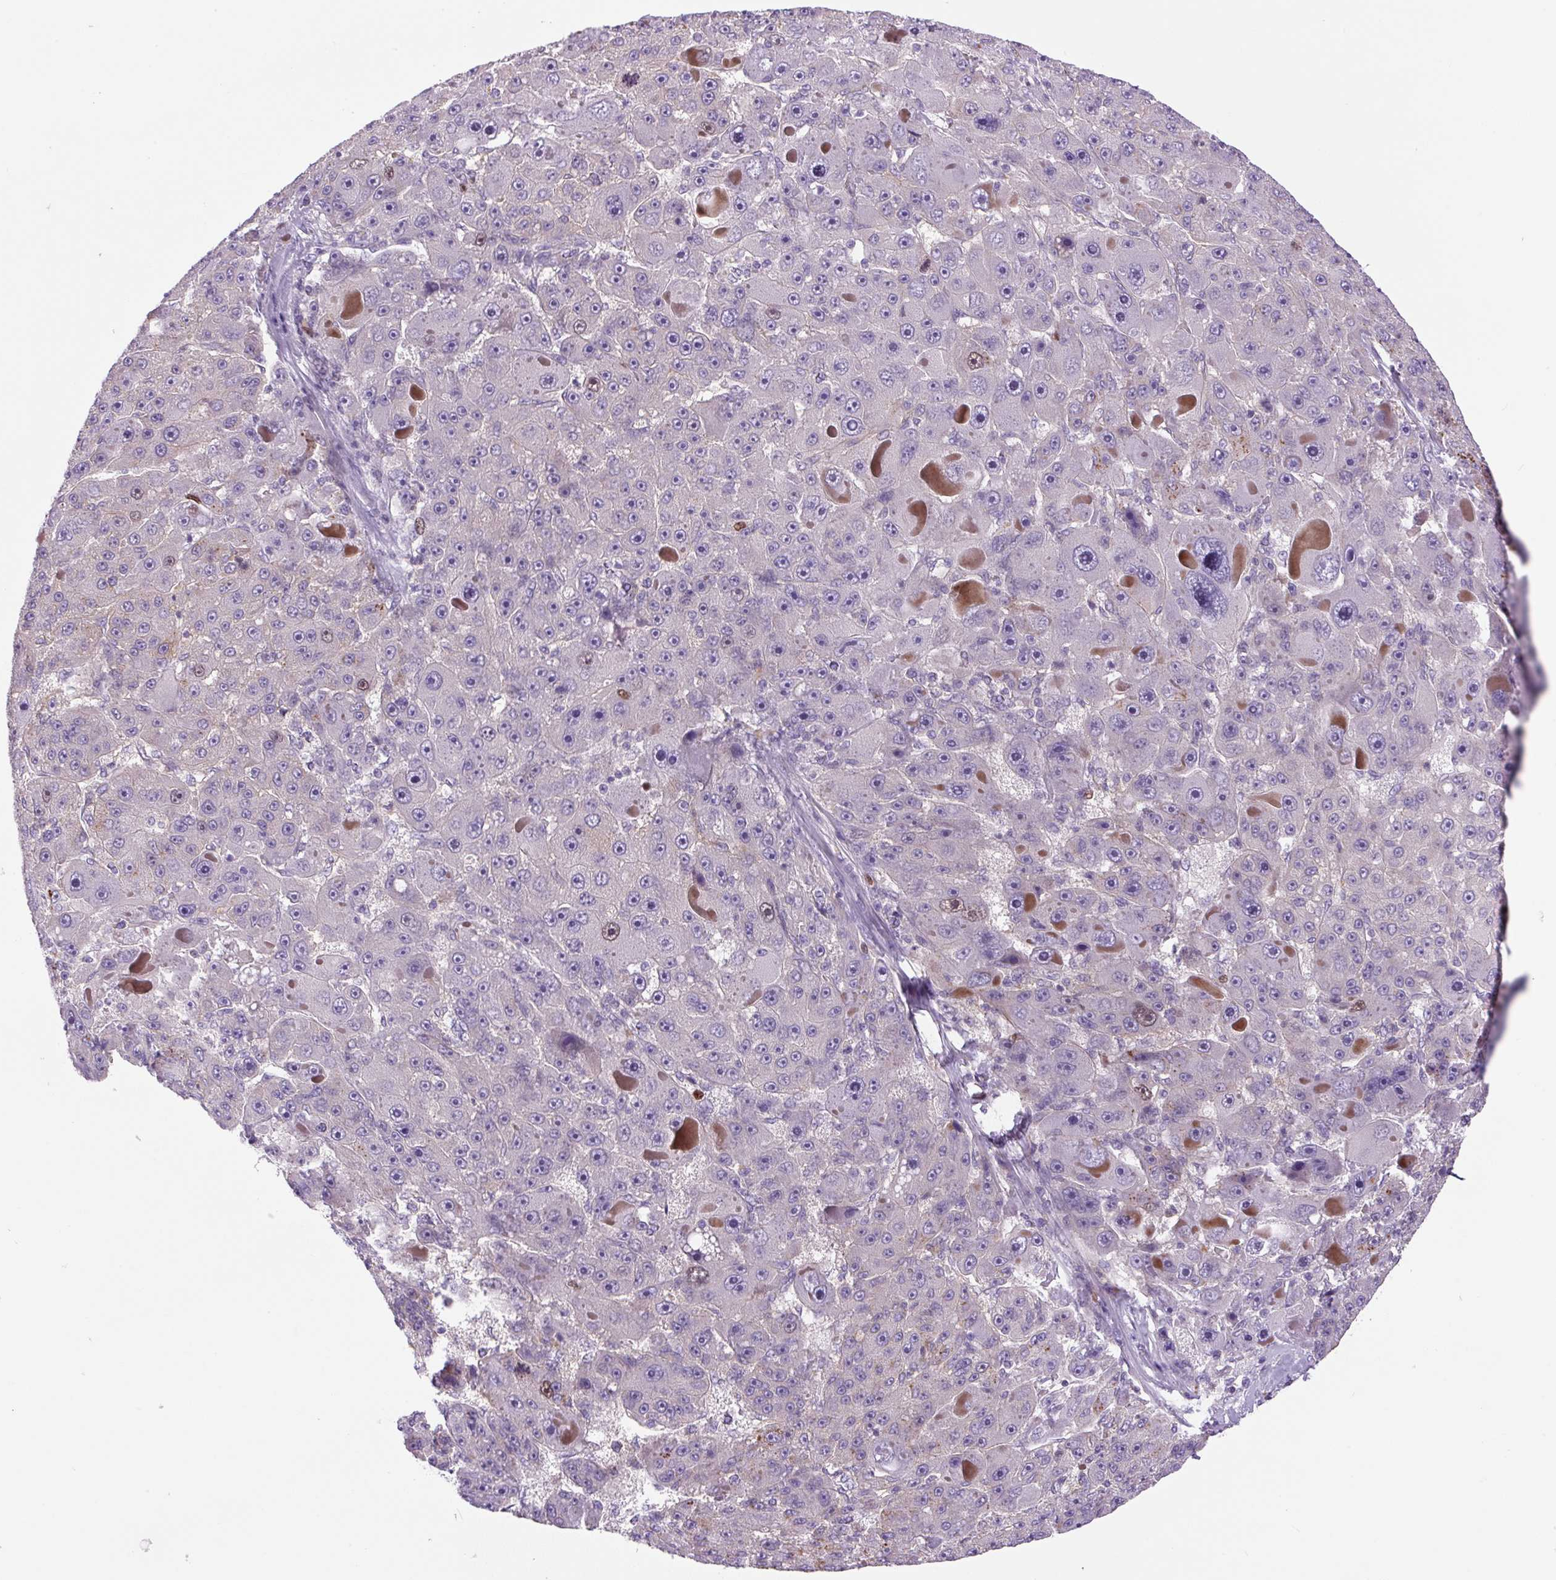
{"staining": {"intensity": "moderate", "quantity": "<25%", "location": "cytoplasmic/membranous,nuclear"}, "tissue": "liver cancer", "cell_type": "Tumor cells", "image_type": "cancer", "snomed": [{"axis": "morphology", "description": "Carcinoma, Hepatocellular, NOS"}, {"axis": "topography", "description": "Liver"}], "caption": "Moderate cytoplasmic/membranous and nuclear protein expression is seen in about <25% of tumor cells in hepatocellular carcinoma (liver). (Stains: DAB in brown, nuclei in blue, Microscopy: brightfield microscopy at high magnification).", "gene": "KIFC1", "patient": {"sex": "male", "age": 76}}